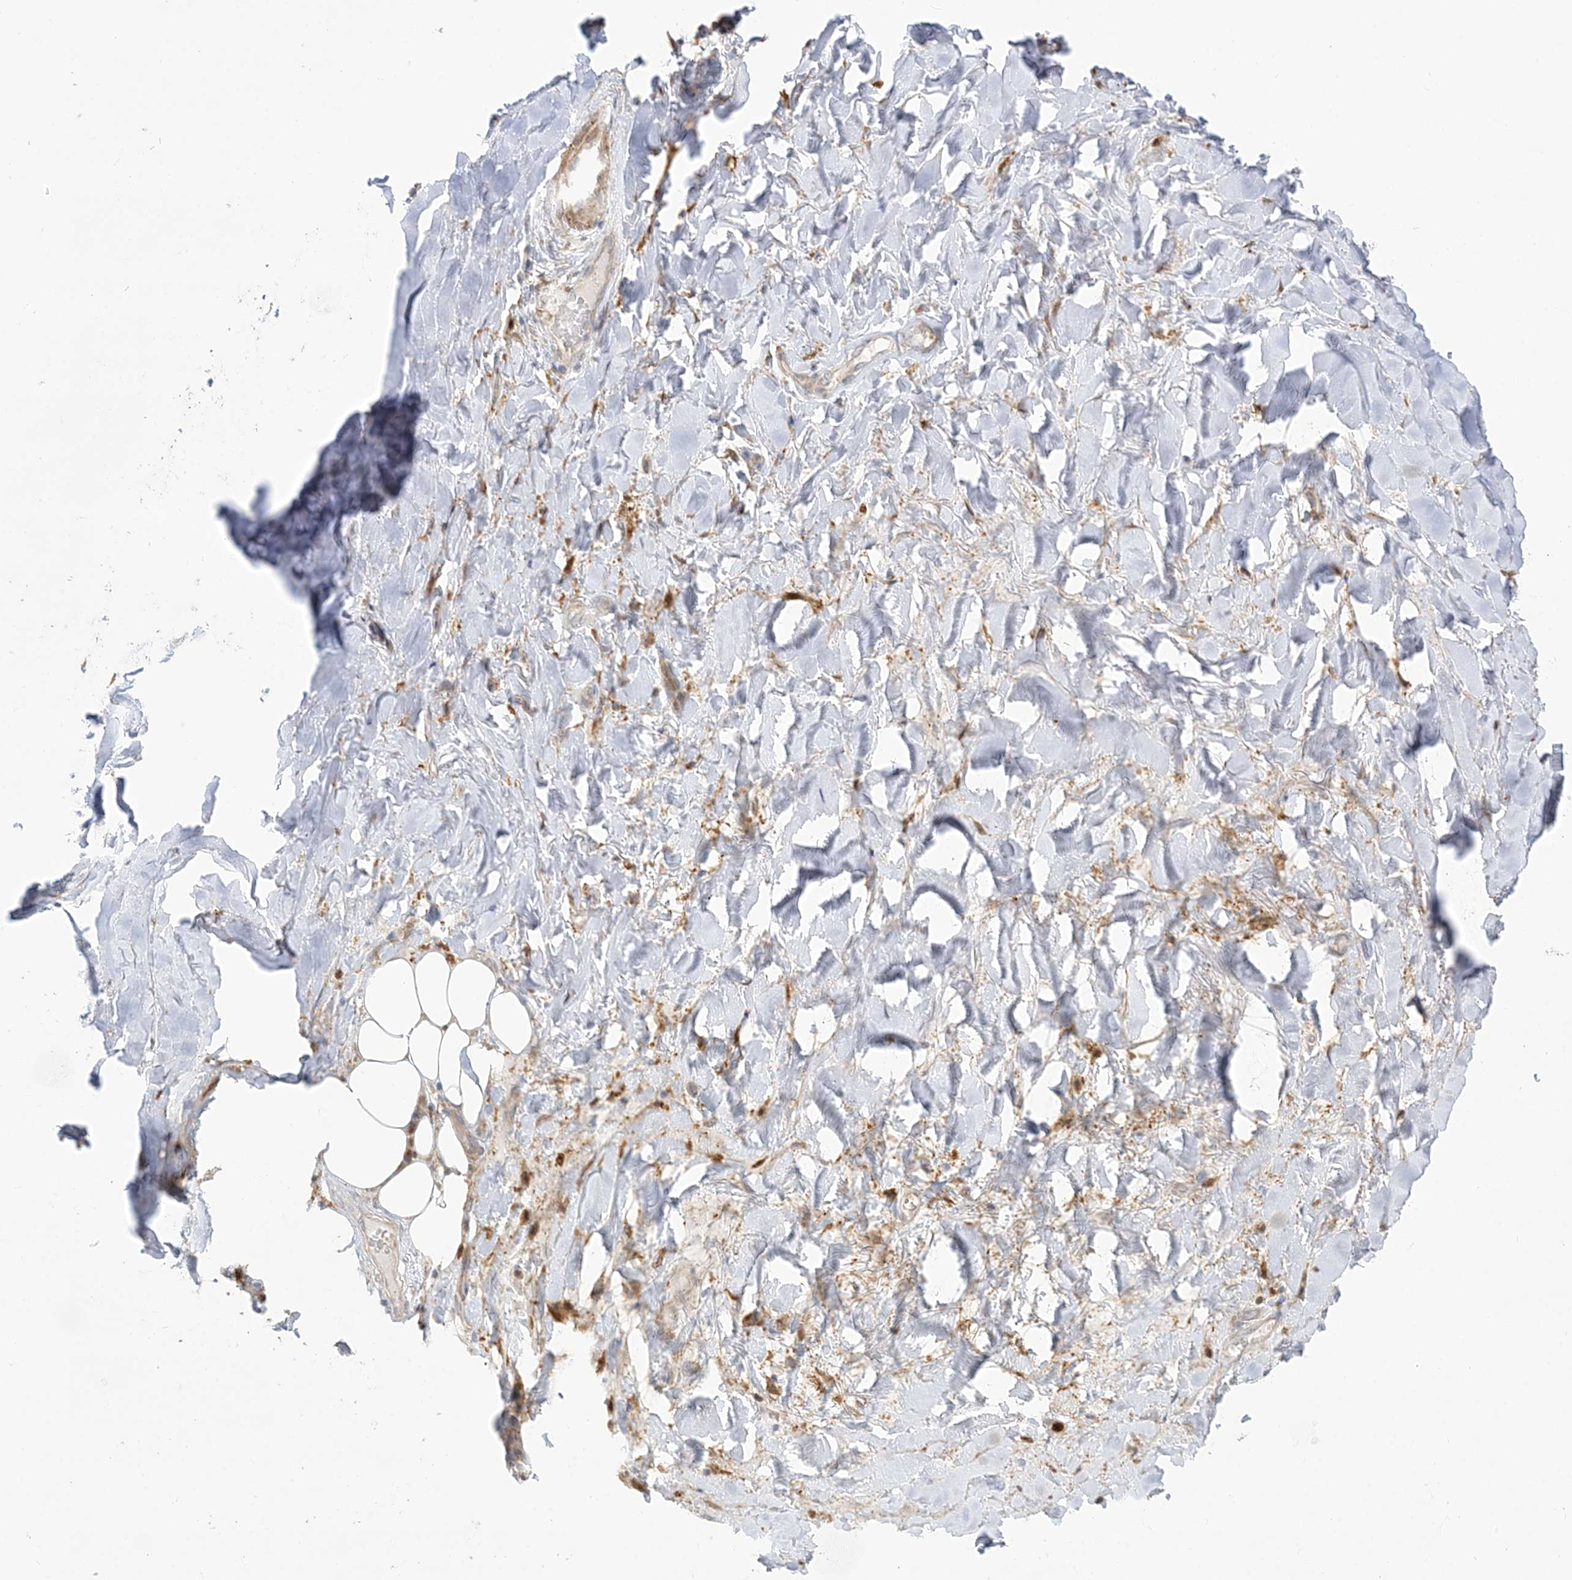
{"staining": {"intensity": "weak", "quantity": "<25%", "location": "cytoplasmic/membranous"}, "tissue": "adipose tissue", "cell_type": "Adipocytes", "image_type": "normal", "snomed": [{"axis": "morphology", "description": "Normal tissue, NOS"}, {"axis": "morphology", "description": "Squamous cell carcinoma, NOS"}, {"axis": "topography", "description": "Lymph node"}, {"axis": "topography", "description": "Bronchus"}, {"axis": "topography", "description": "Lung"}], "caption": "DAB immunohistochemical staining of unremarkable human adipose tissue shows no significant staining in adipocytes.", "gene": "NAF1", "patient": {"sex": "male", "age": 66}}